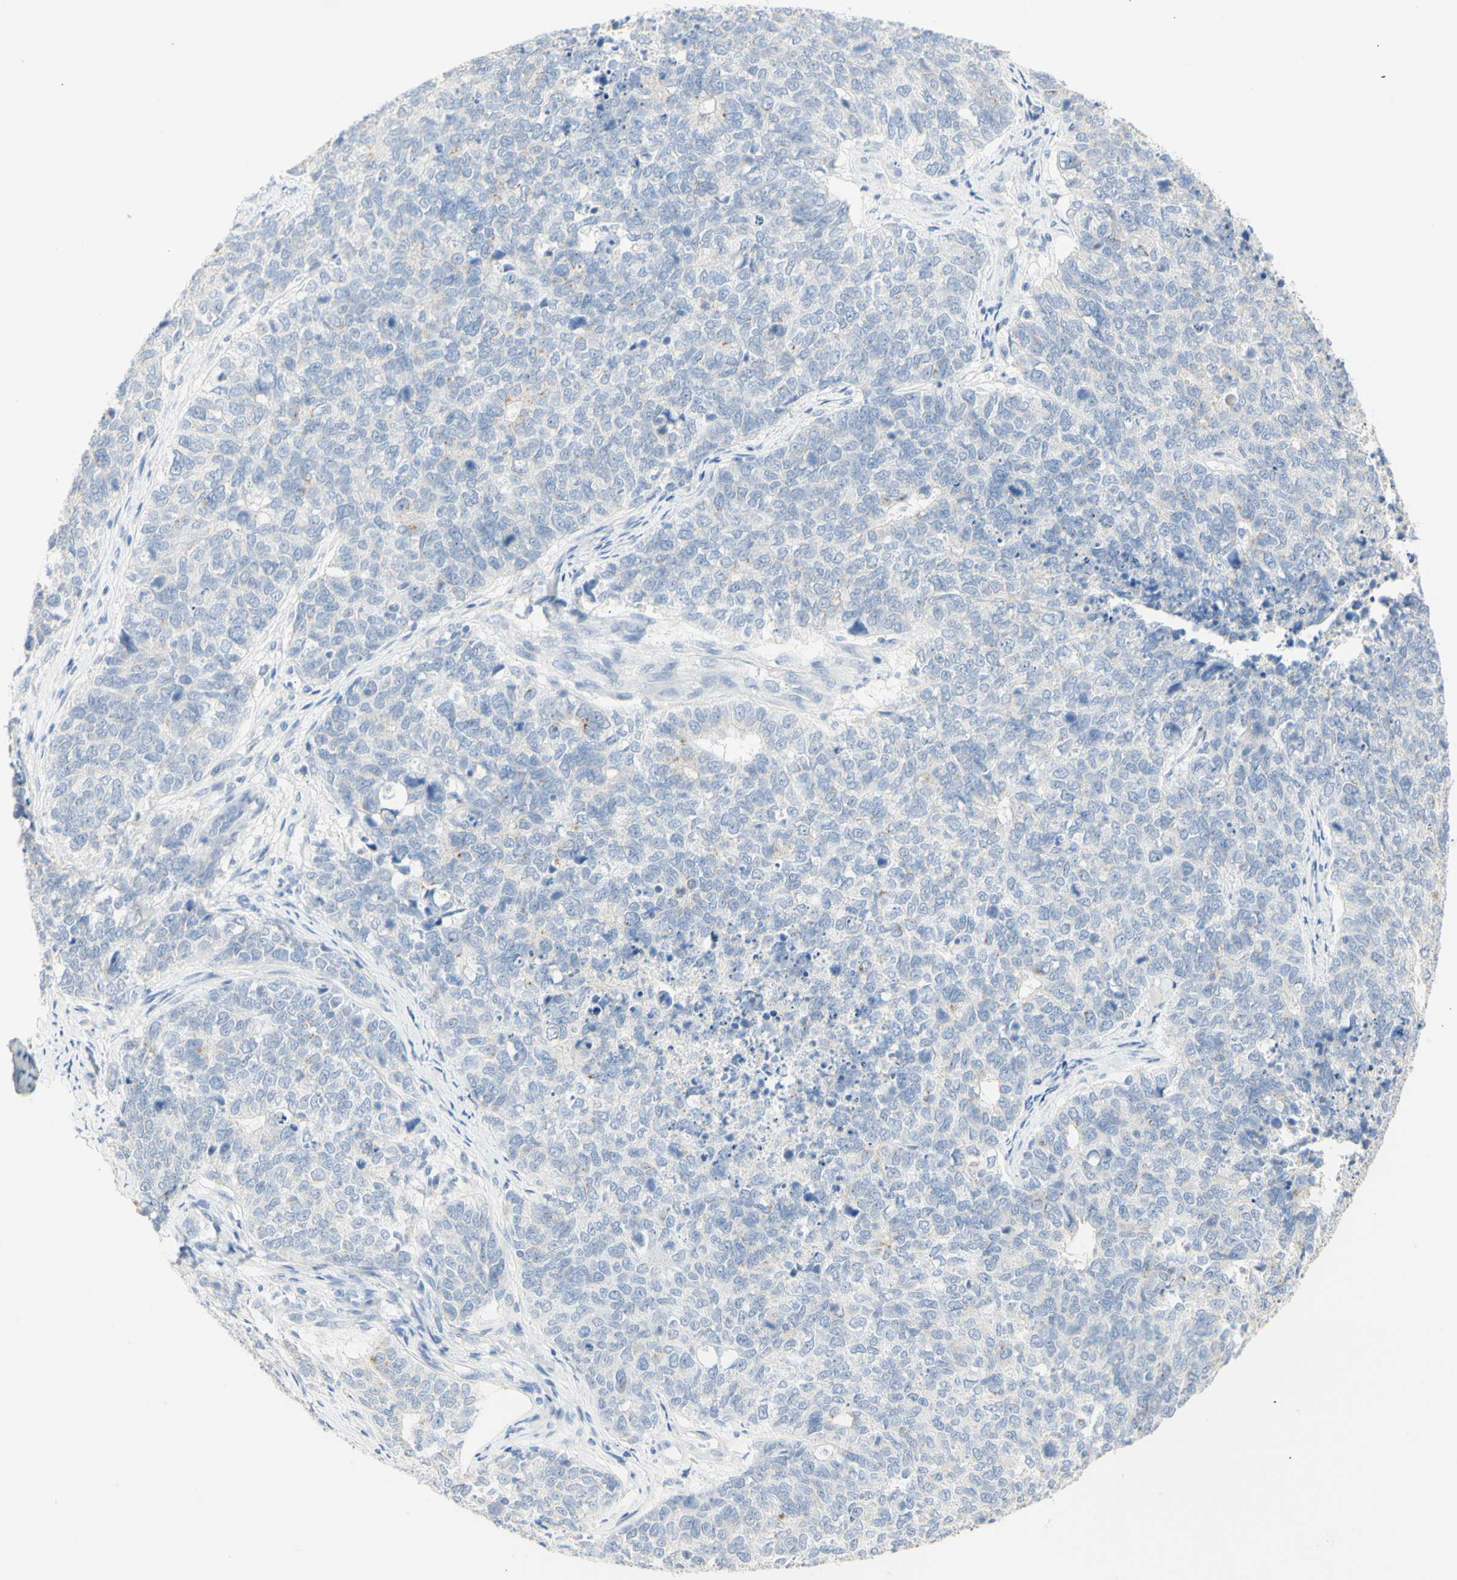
{"staining": {"intensity": "negative", "quantity": "none", "location": "none"}, "tissue": "cervical cancer", "cell_type": "Tumor cells", "image_type": "cancer", "snomed": [{"axis": "morphology", "description": "Squamous cell carcinoma, NOS"}, {"axis": "topography", "description": "Cervix"}], "caption": "Immunohistochemistry (IHC) of cervical cancer shows no expression in tumor cells. The staining is performed using DAB brown chromogen with nuclei counter-stained in using hematoxylin.", "gene": "B4GALNT3", "patient": {"sex": "female", "age": 63}}